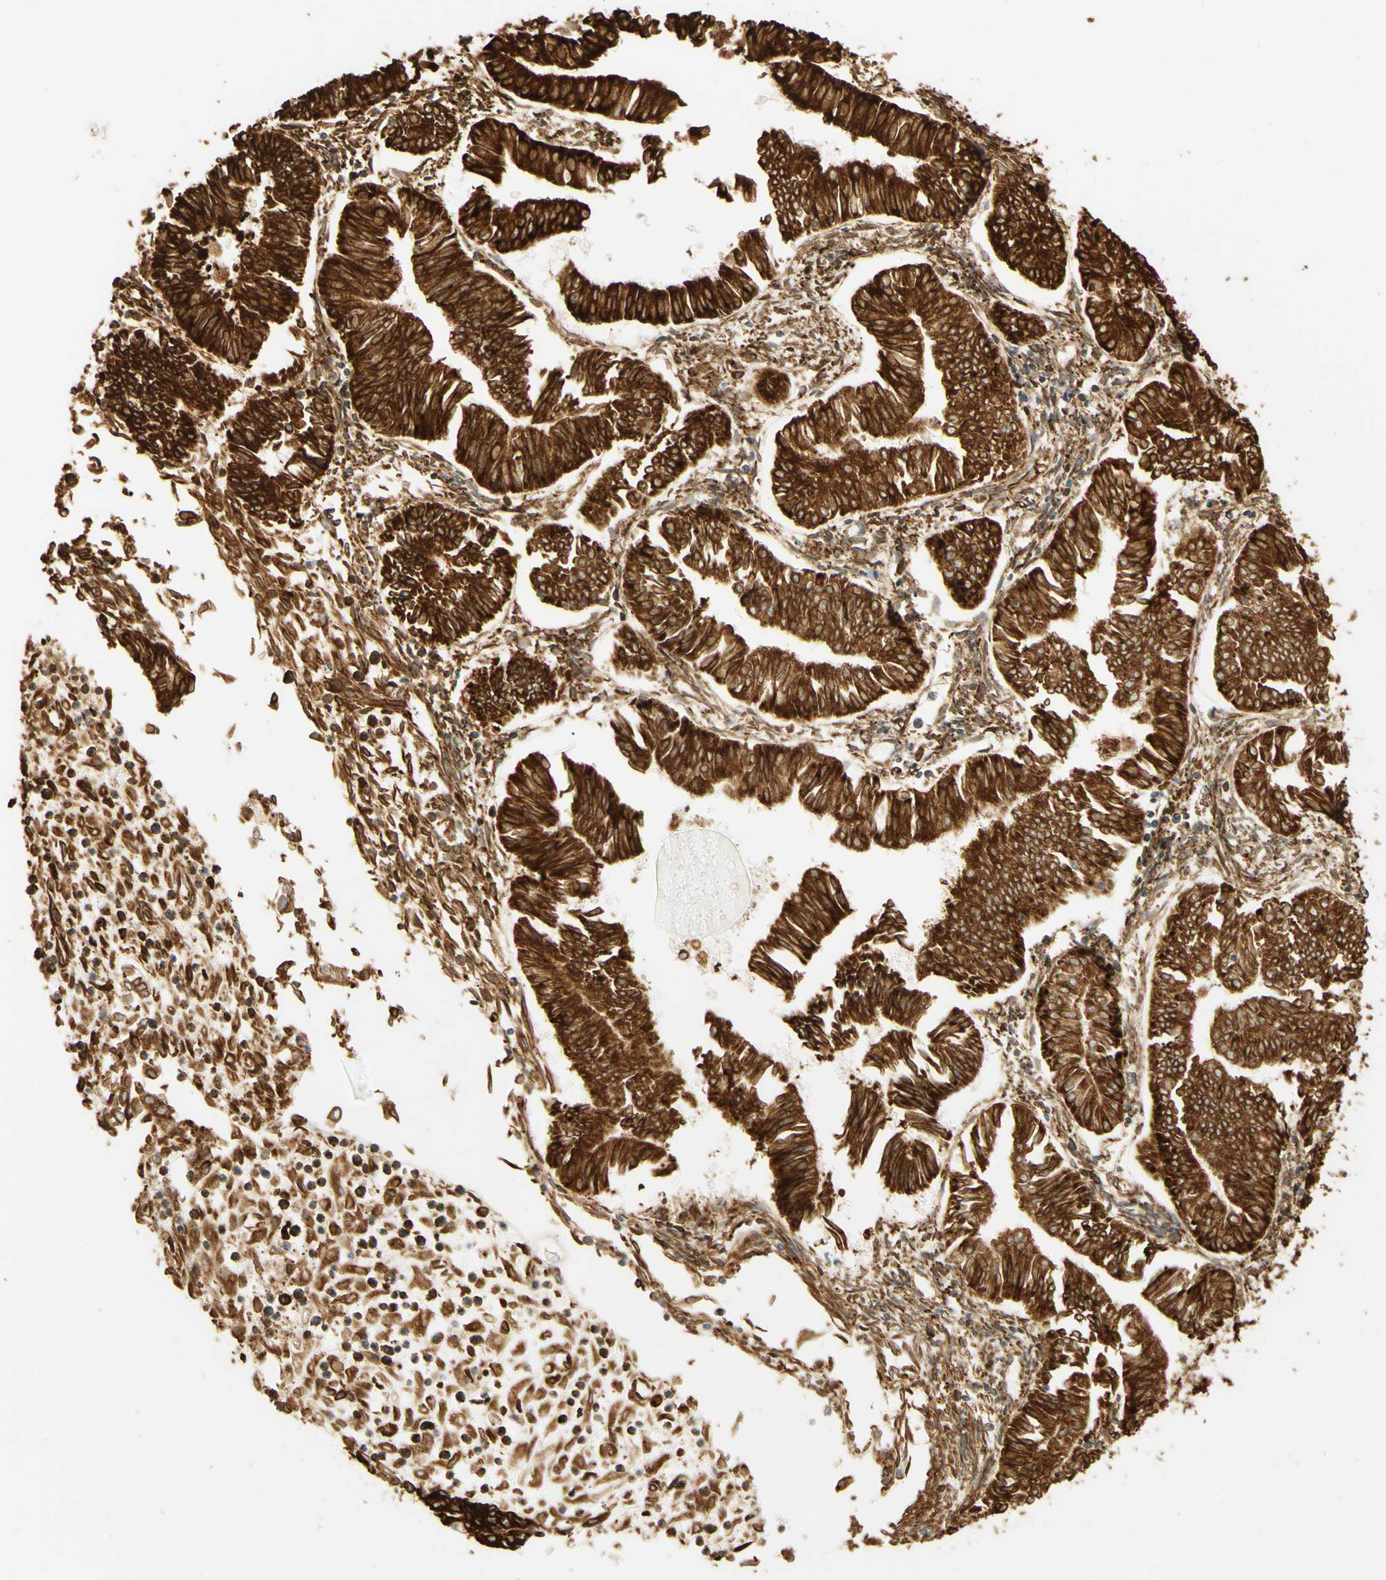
{"staining": {"intensity": "strong", "quantity": ">75%", "location": "cytoplasmic/membranous"}, "tissue": "endometrial cancer", "cell_type": "Tumor cells", "image_type": "cancer", "snomed": [{"axis": "morphology", "description": "Adenocarcinoma, NOS"}, {"axis": "topography", "description": "Endometrium"}], "caption": "Endometrial adenocarcinoma was stained to show a protein in brown. There is high levels of strong cytoplasmic/membranous expression in approximately >75% of tumor cells.", "gene": "CANX", "patient": {"sex": "female", "age": 53}}